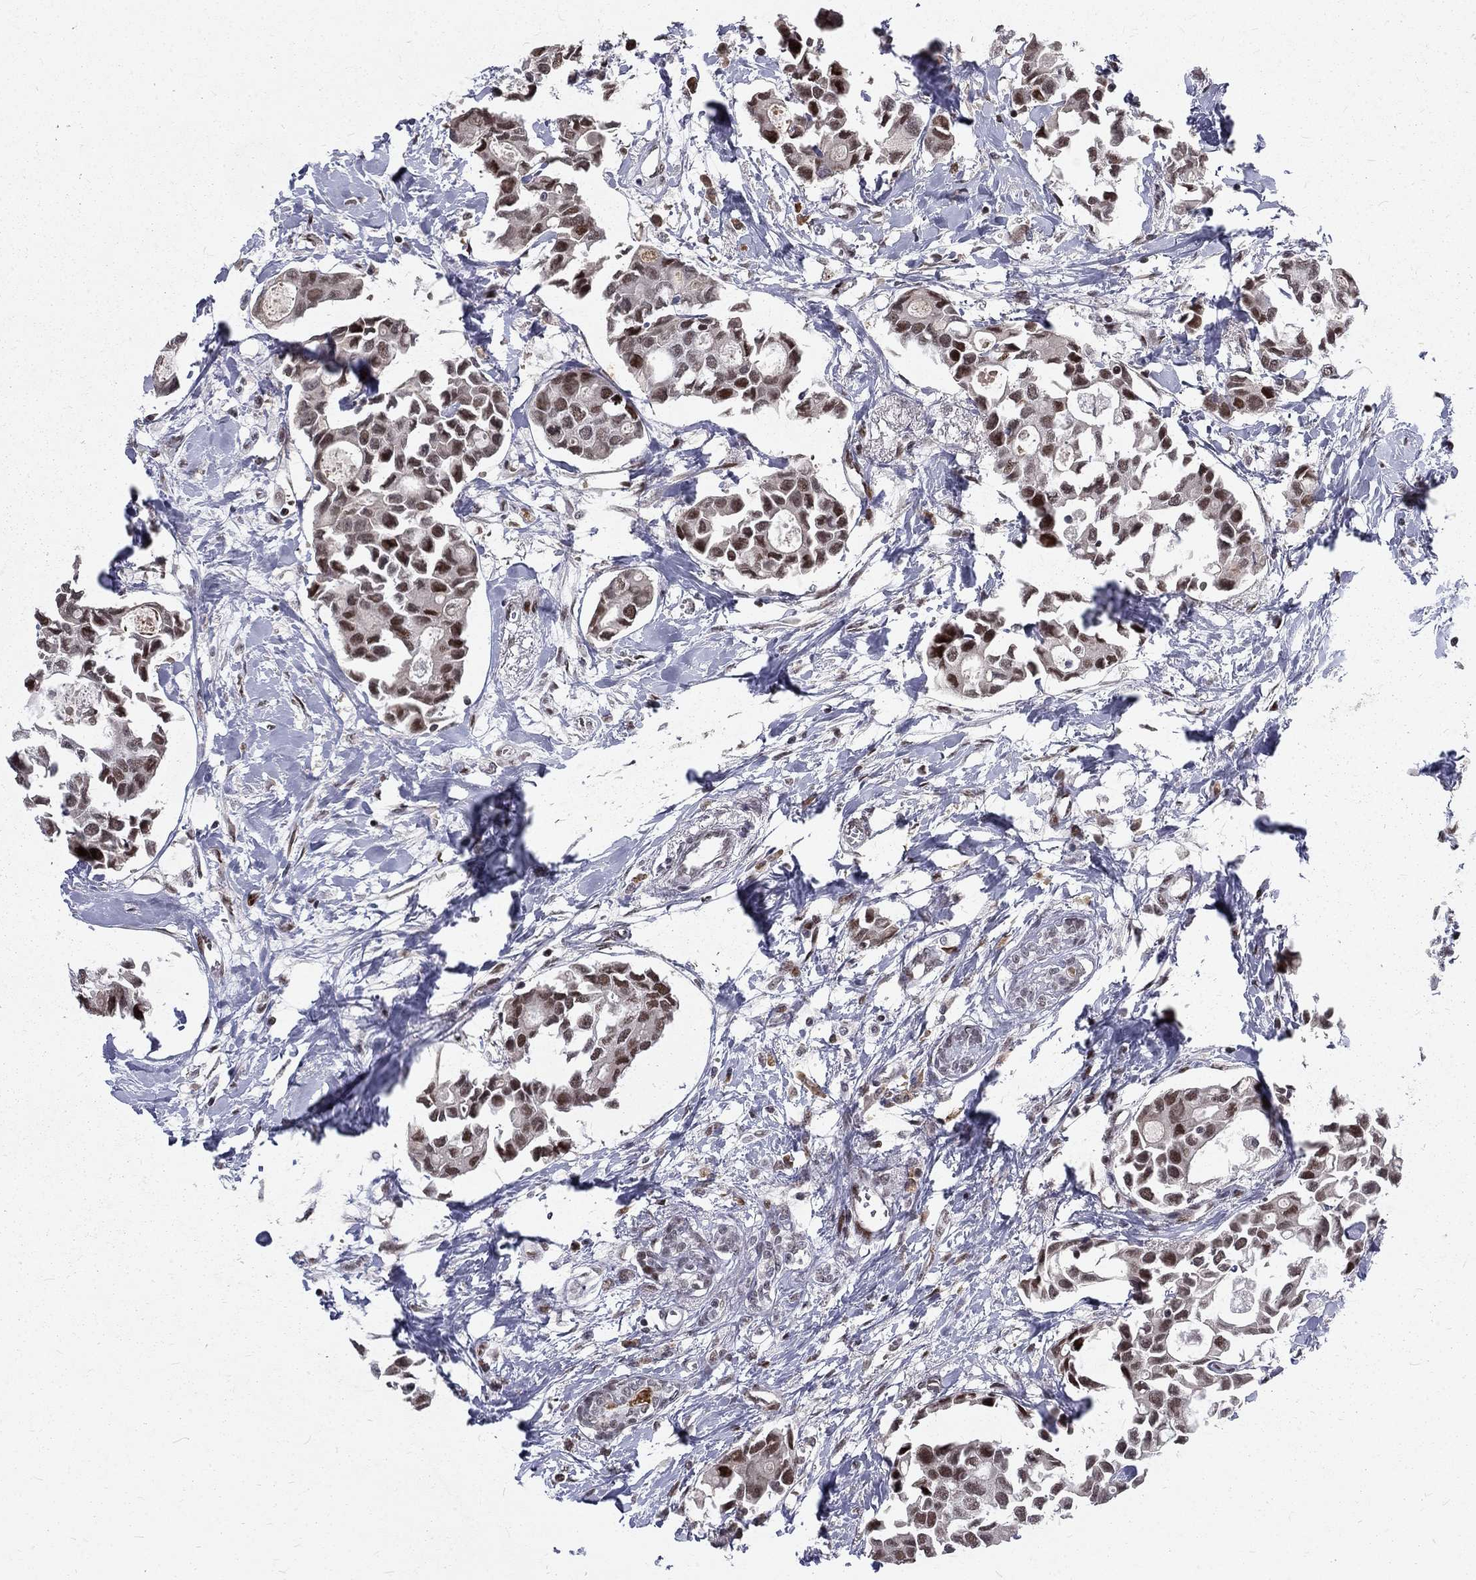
{"staining": {"intensity": "strong", "quantity": "25%-75%", "location": "nuclear"}, "tissue": "breast cancer", "cell_type": "Tumor cells", "image_type": "cancer", "snomed": [{"axis": "morphology", "description": "Duct carcinoma"}, {"axis": "topography", "description": "Breast"}], "caption": "Breast cancer stained for a protein (brown) reveals strong nuclear positive positivity in about 25%-75% of tumor cells.", "gene": "TCEAL1", "patient": {"sex": "female", "age": 83}}